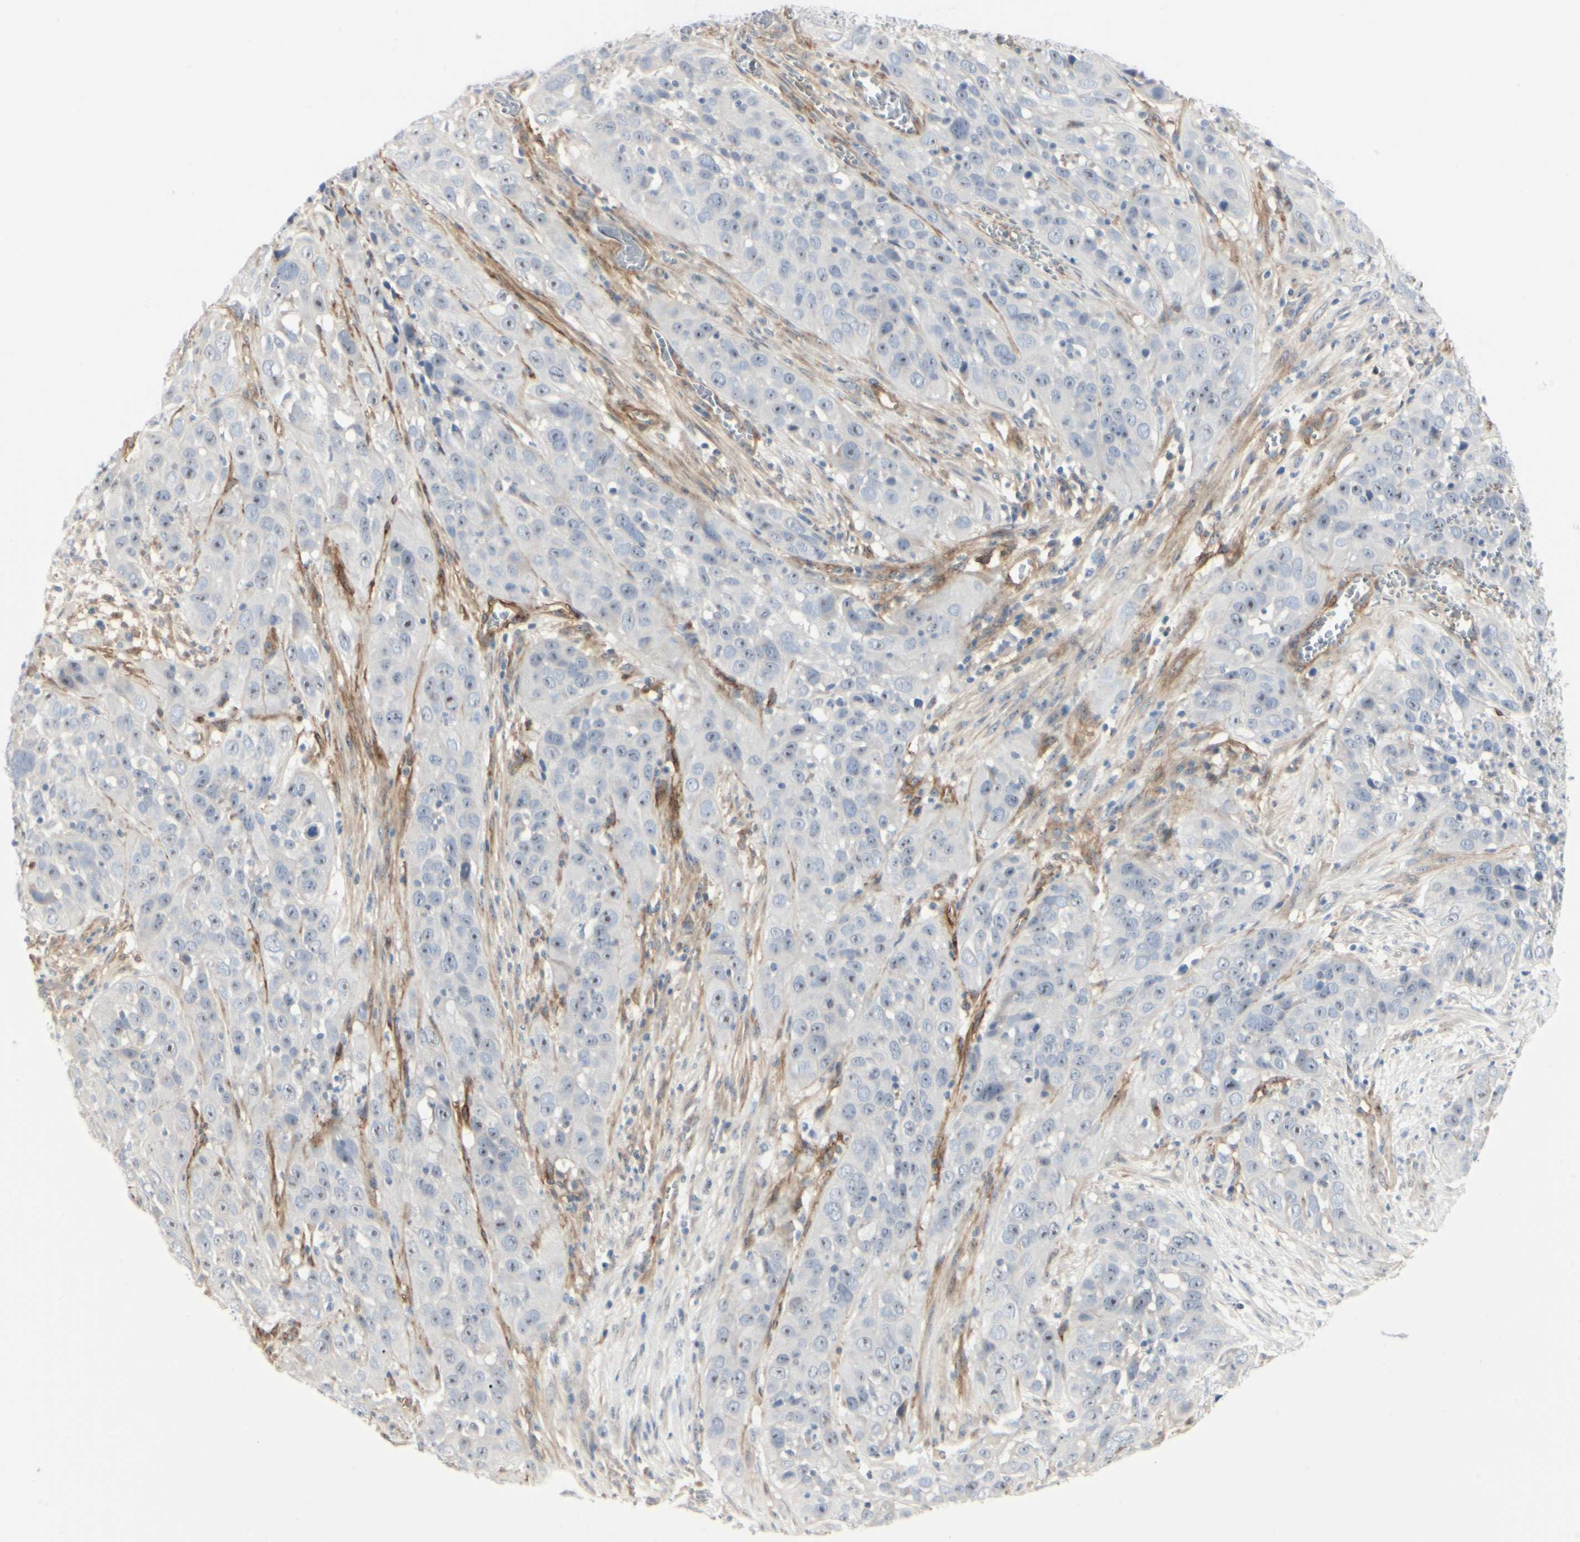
{"staining": {"intensity": "weak", "quantity": "<25%", "location": "nuclear"}, "tissue": "cervical cancer", "cell_type": "Tumor cells", "image_type": "cancer", "snomed": [{"axis": "morphology", "description": "Squamous cell carcinoma, NOS"}, {"axis": "topography", "description": "Cervix"}], "caption": "Cervical cancer (squamous cell carcinoma) was stained to show a protein in brown. There is no significant staining in tumor cells.", "gene": "GGT5", "patient": {"sex": "female", "age": 32}}